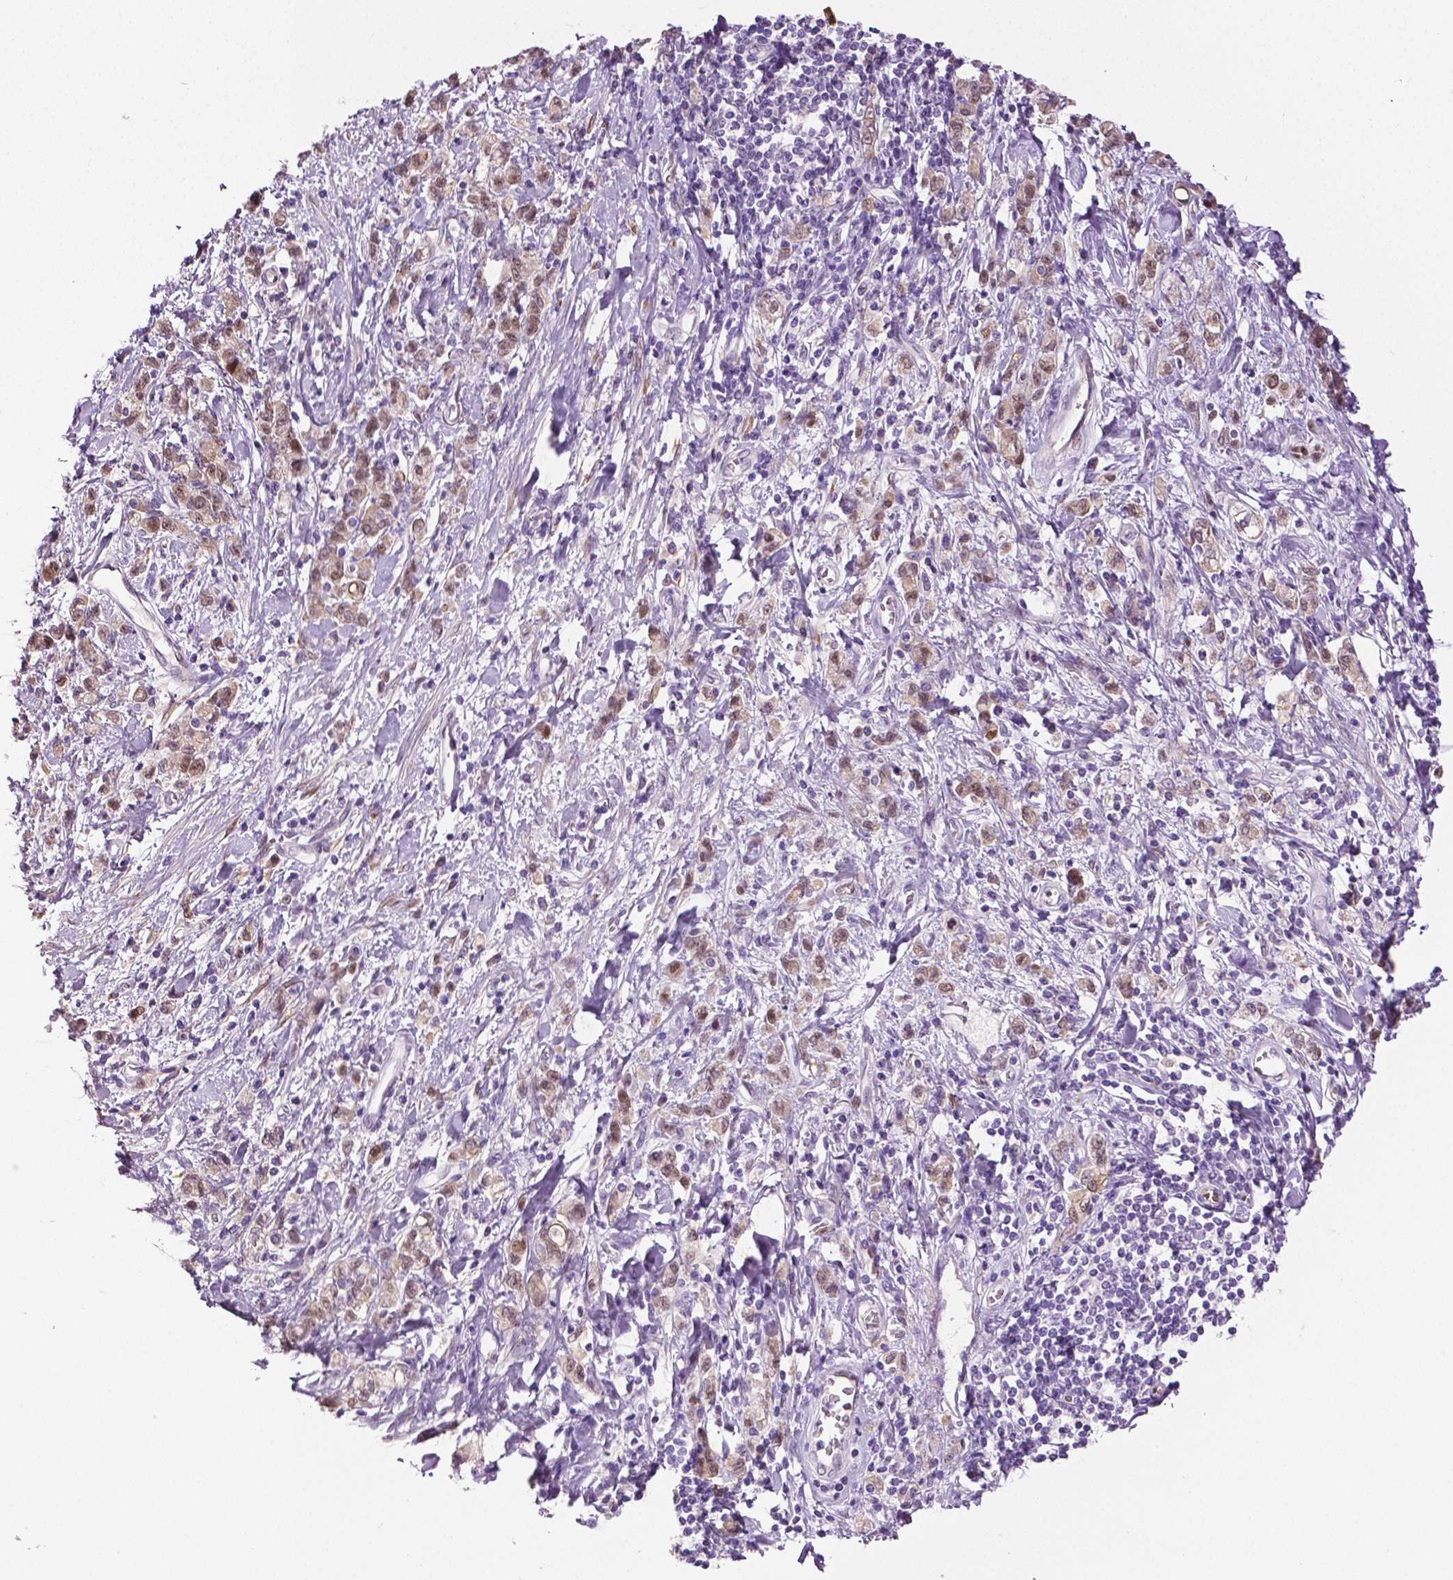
{"staining": {"intensity": "moderate", "quantity": ">75%", "location": "nuclear"}, "tissue": "stomach cancer", "cell_type": "Tumor cells", "image_type": "cancer", "snomed": [{"axis": "morphology", "description": "Adenocarcinoma, NOS"}, {"axis": "topography", "description": "Stomach"}], "caption": "IHC micrograph of neoplastic tissue: human adenocarcinoma (stomach) stained using immunohistochemistry (IHC) reveals medium levels of moderate protein expression localized specifically in the nuclear of tumor cells, appearing as a nuclear brown color.", "gene": "PTGER3", "patient": {"sex": "male", "age": 77}}